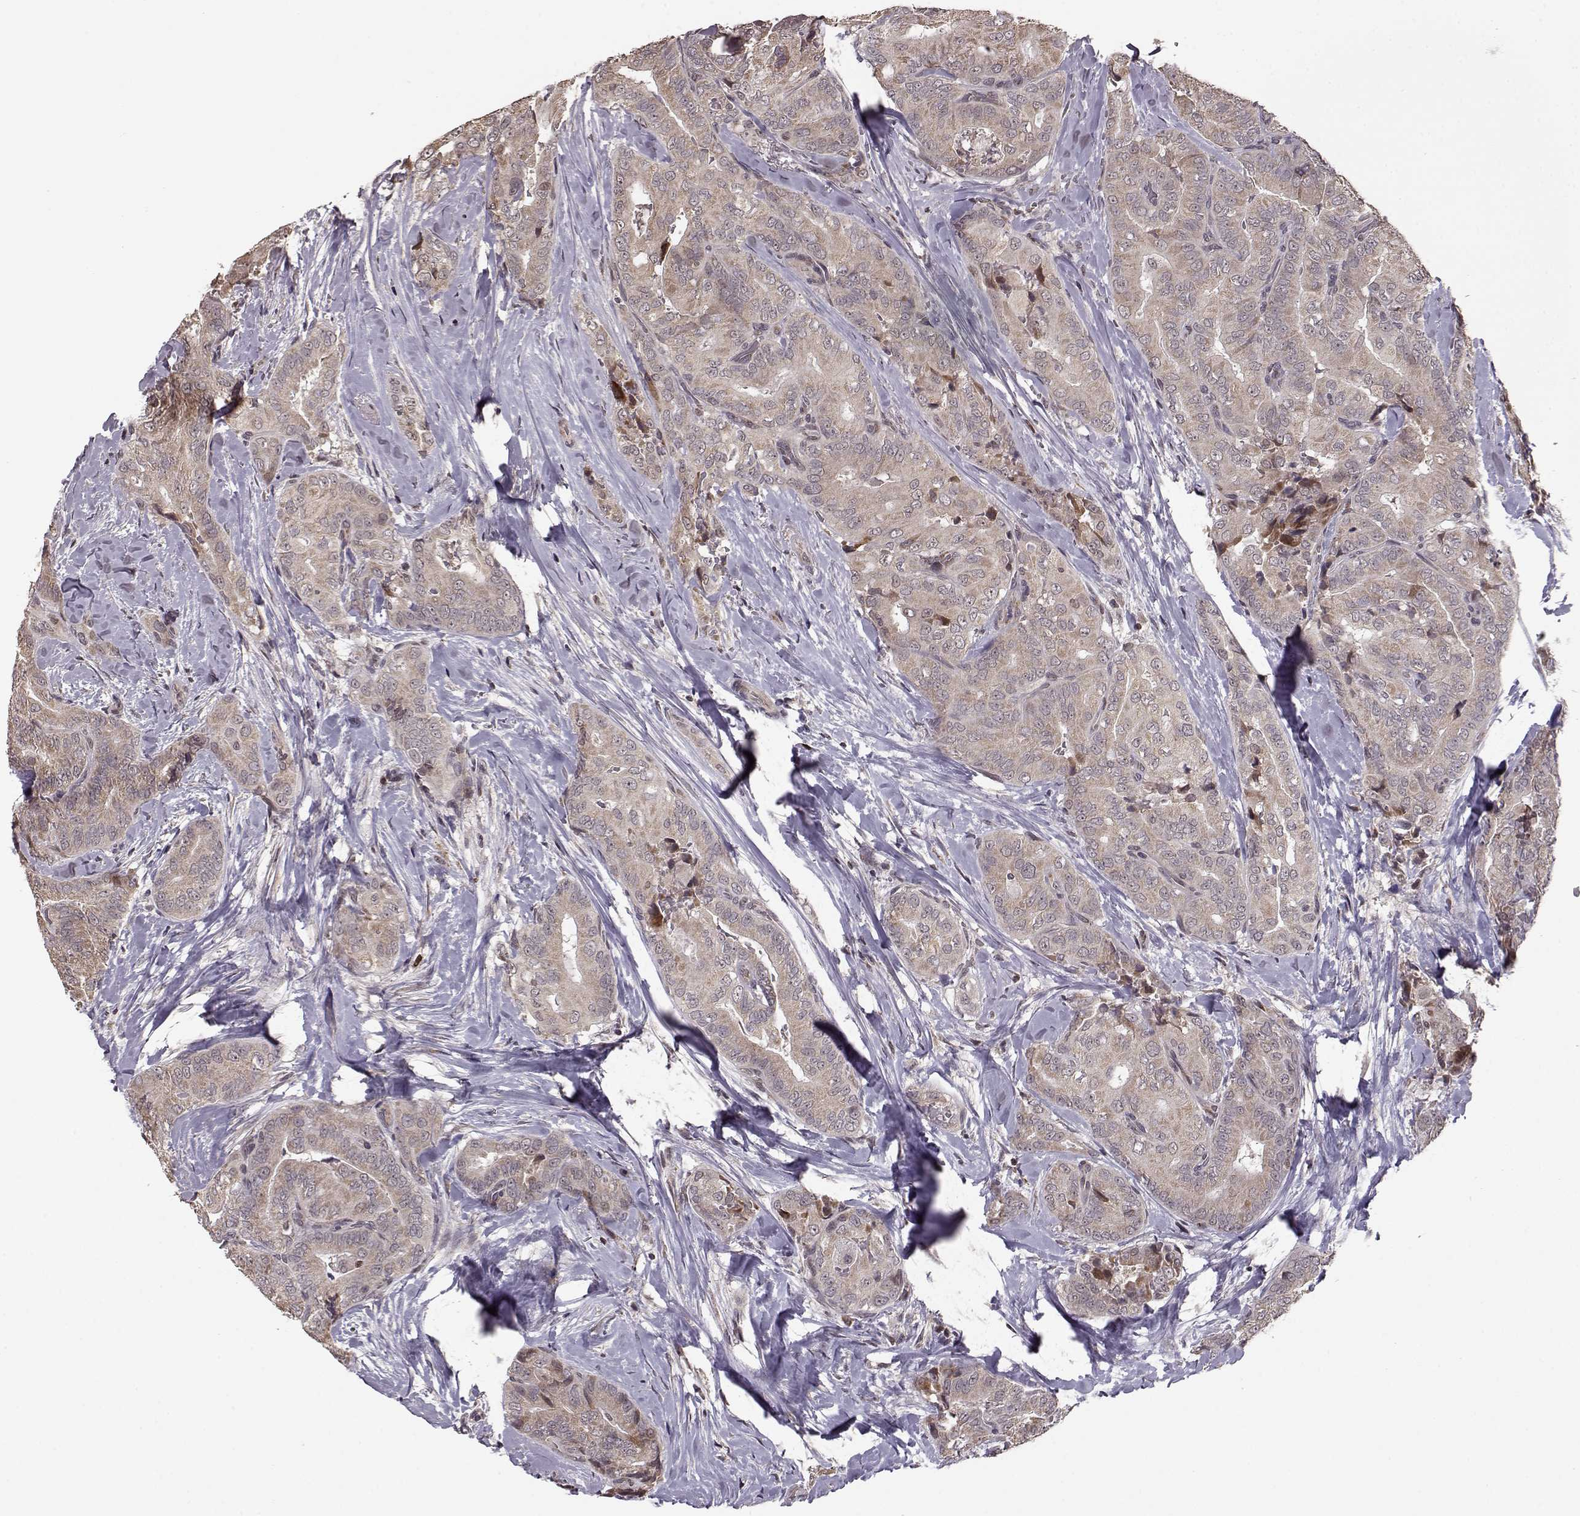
{"staining": {"intensity": "moderate", "quantity": ">75%", "location": "cytoplasmic/membranous"}, "tissue": "thyroid cancer", "cell_type": "Tumor cells", "image_type": "cancer", "snomed": [{"axis": "morphology", "description": "Papillary adenocarcinoma, NOS"}, {"axis": "topography", "description": "Thyroid gland"}], "caption": "Protein staining of thyroid cancer tissue demonstrates moderate cytoplasmic/membranous expression in about >75% of tumor cells.", "gene": "ELOVL5", "patient": {"sex": "male", "age": 61}}